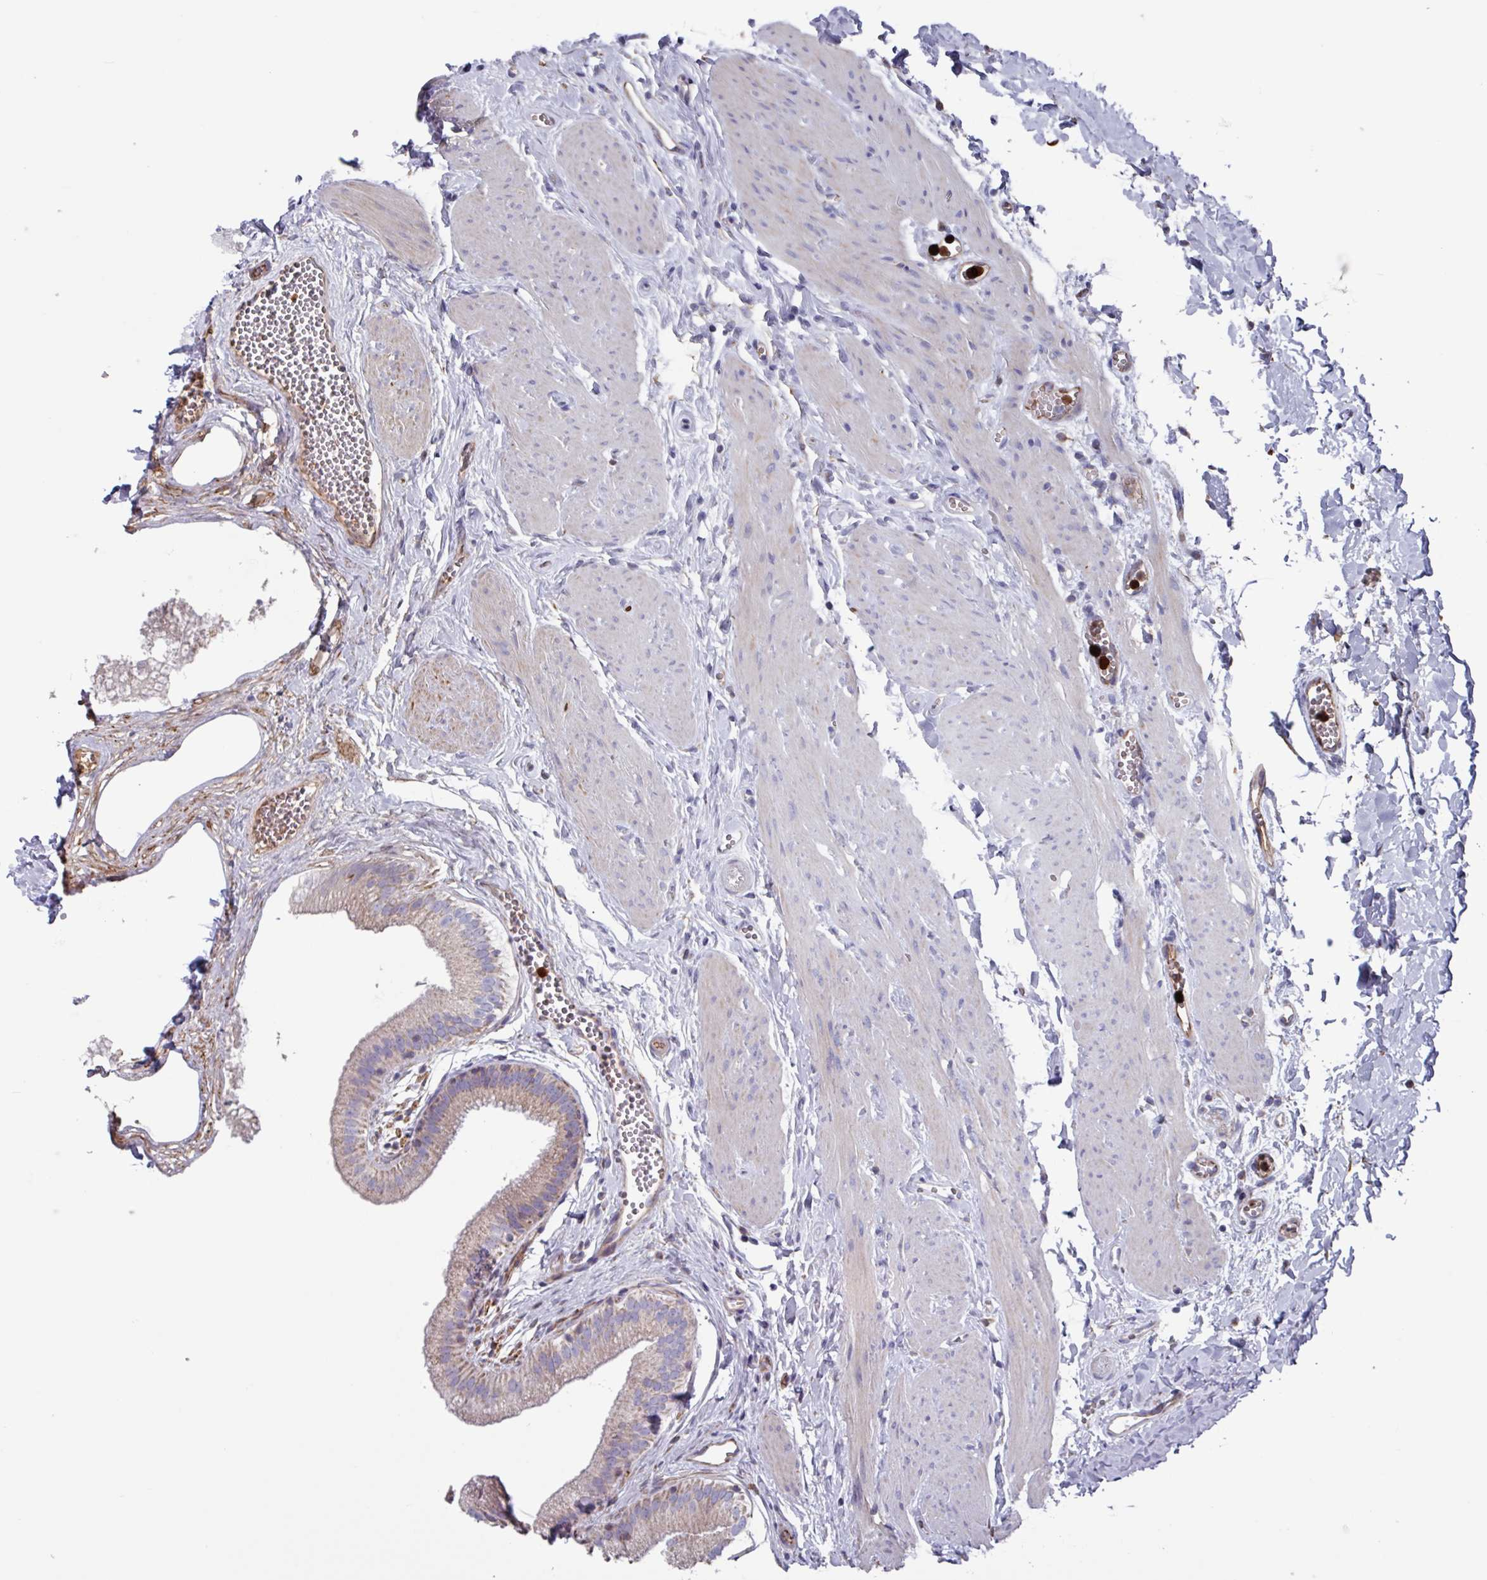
{"staining": {"intensity": "weak", "quantity": "25%-75%", "location": "cytoplasmic/membranous"}, "tissue": "gallbladder", "cell_type": "Glandular cells", "image_type": "normal", "snomed": [{"axis": "morphology", "description": "Normal tissue, NOS"}, {"axis": "topography", "description": "Gallbladder"}], "caption": "This photomicrograph shows IHC staining of benign human gallbladder, with low weak cytoplasmic/membranous staining in about 25%-75% of glandular cells.", "gene": "UQCC2", "patient": {"sex": "female", "age": 54}}